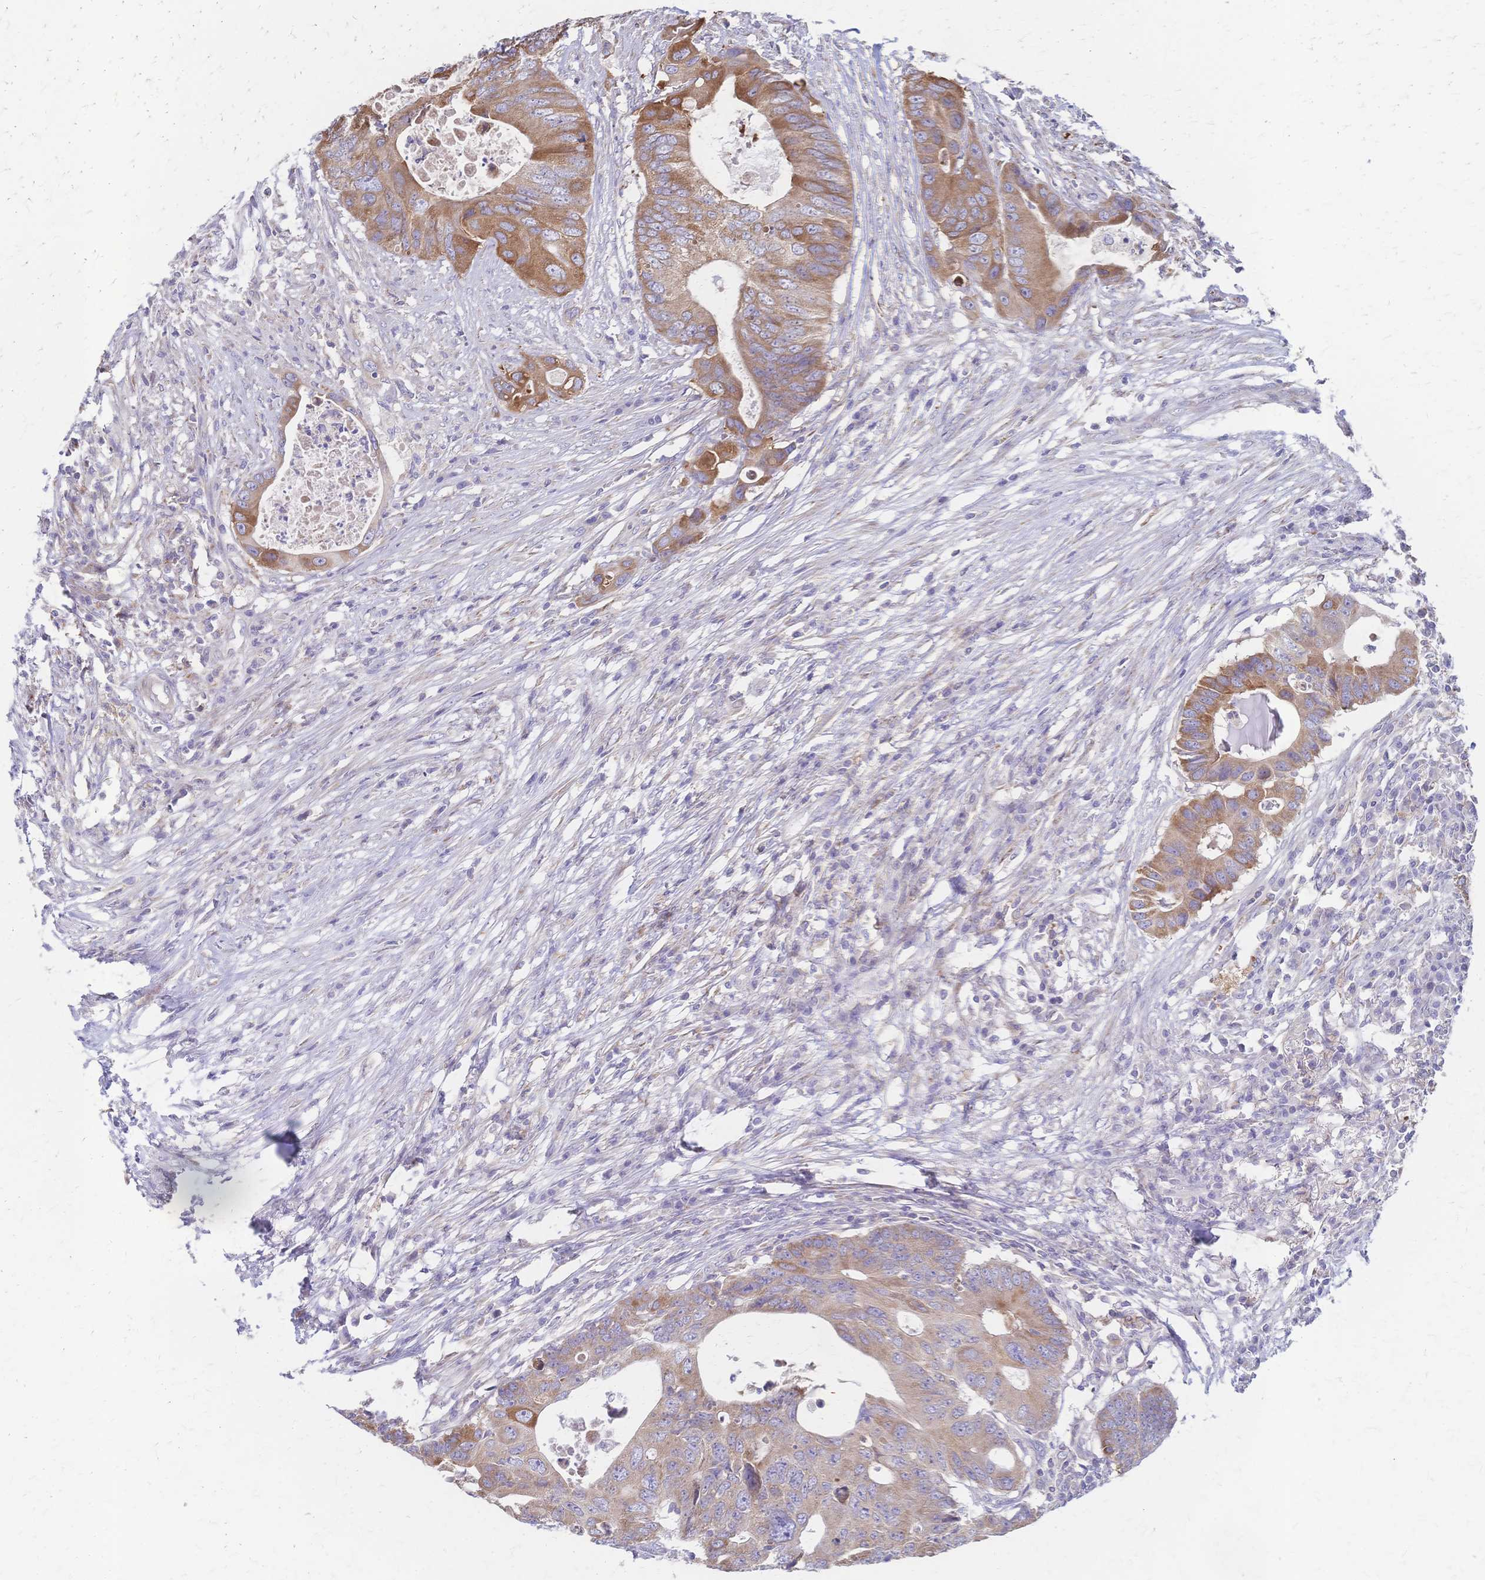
{"staining": {"intensity": "moderate", "quantity": "25%-75%", "location": "cytoplasmic/membranous"}, "tissue": "colorectal cancer", "cell_type": "Tumor cells", "image_type": "cancer", "snomed": [{"axis": "morphology", "description": "Adenocarcinoma, NOS"}, {"axis": "topography", "description": "Colon"}], "caption": "Immunohistochemical staining of human adenocarcinoma (colorectal) demonstrates medium levels of moderate cytoplasmic/membranous positivity in about 25%-75% of tumor cells.", "gene": "CYB5A", "patient": {"sex": "male", "age": 71}}